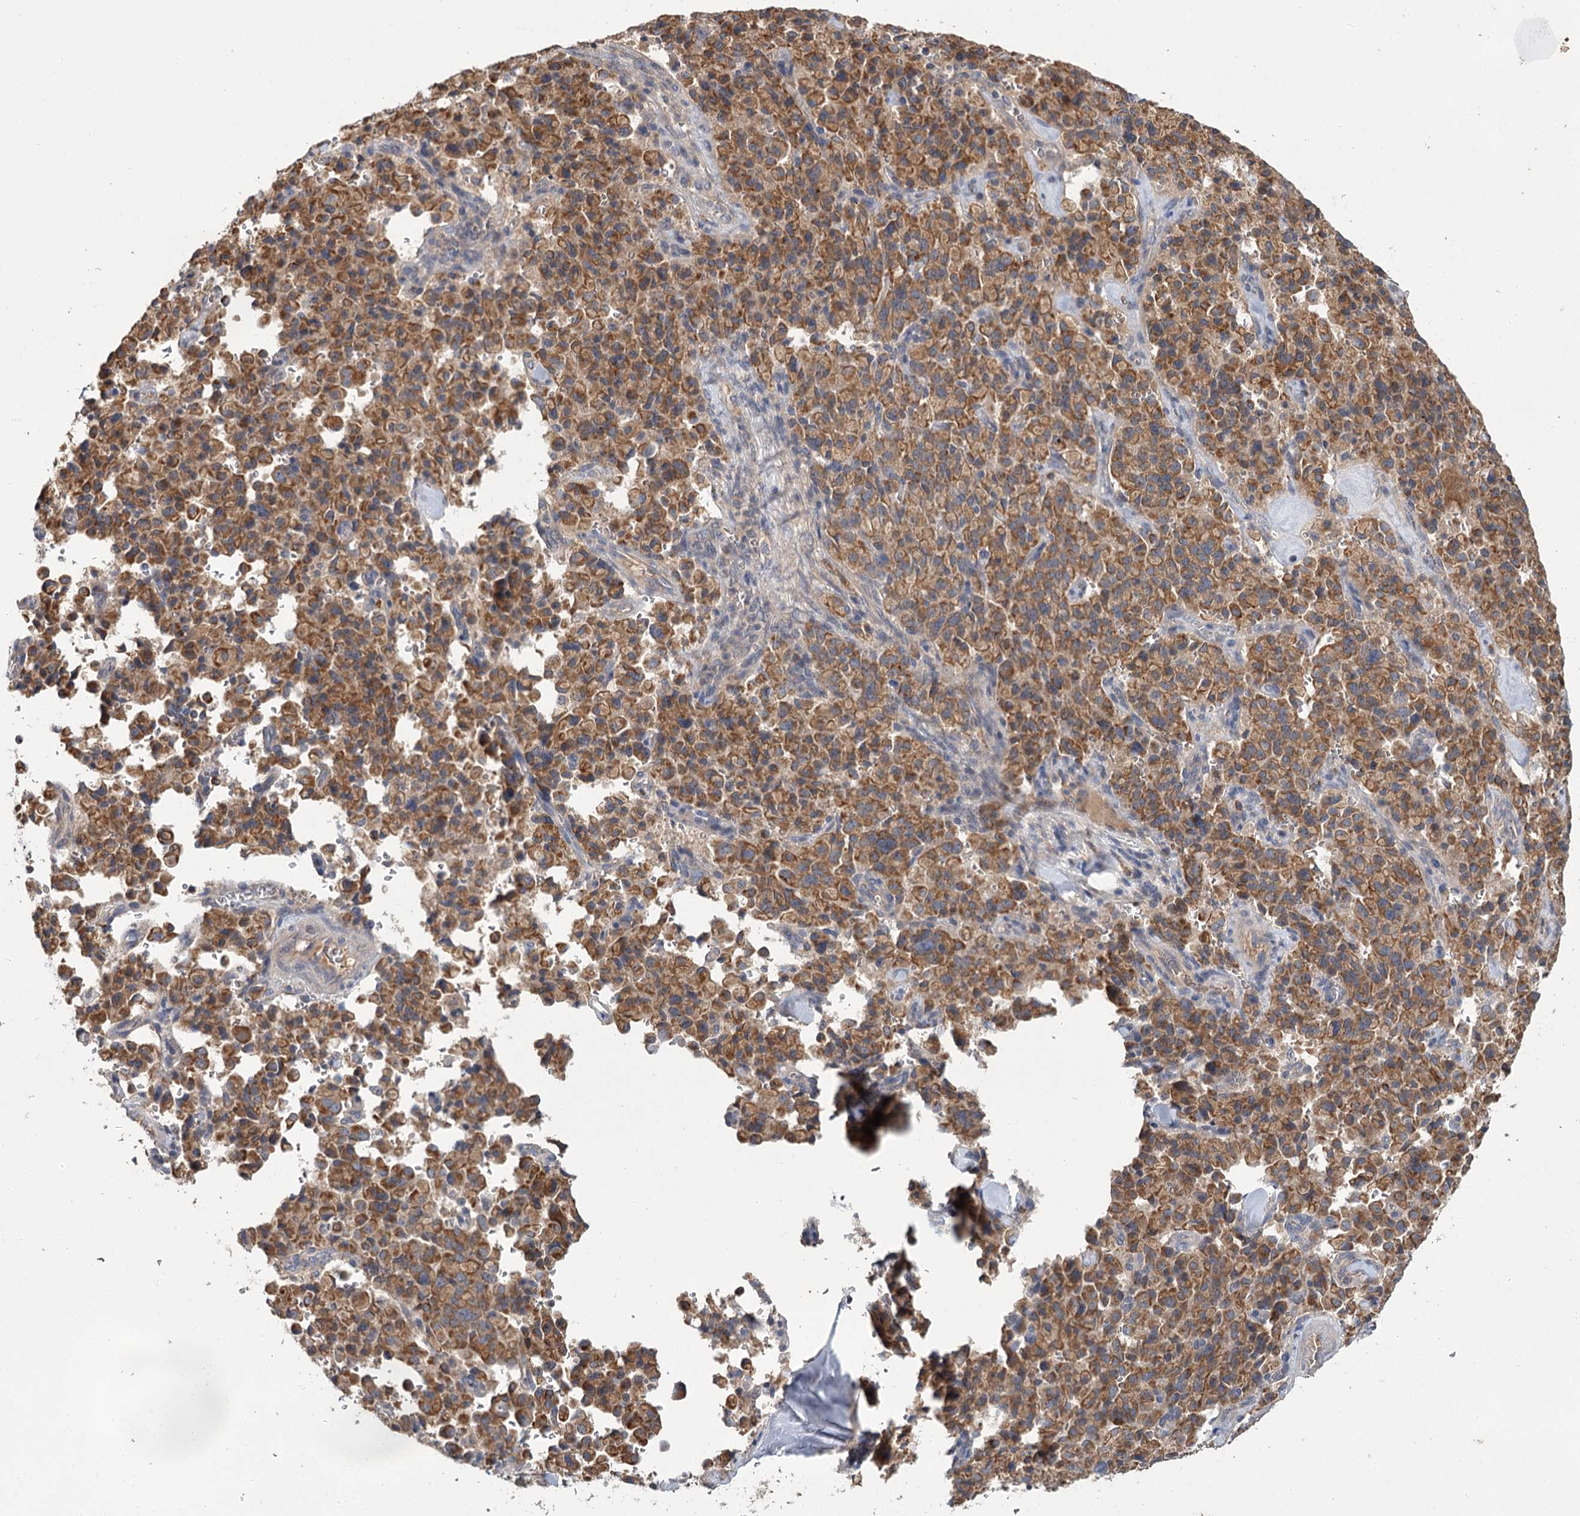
{"staining": {"intensity": "moderate", "quantity": ">75%", "location": "cytoplasmic/membranous"}, "tissue": "pancreatic cancer", "cell_type": "Tumor cells", "image_type": "cancer", "snomed": [{"axis": "morphology", "description": "Adenocarcinoma, NOS"}, {"axis": "topography", "description": "Pancreas"}], "caption": "Immunohistochemistry histopathology image of neoplastic tissue: human pancreatic adenocarcinoma stained using immunohistochemistry (IHC) exhibits medium levels of moderate protein expression localized specifically in the cytoplasmic/membranous of tumor cells, appearing as a cytoplasmic/membranous brown color.", "gene": "MFN1", "patient": {"sex": "male", "age": 65}}